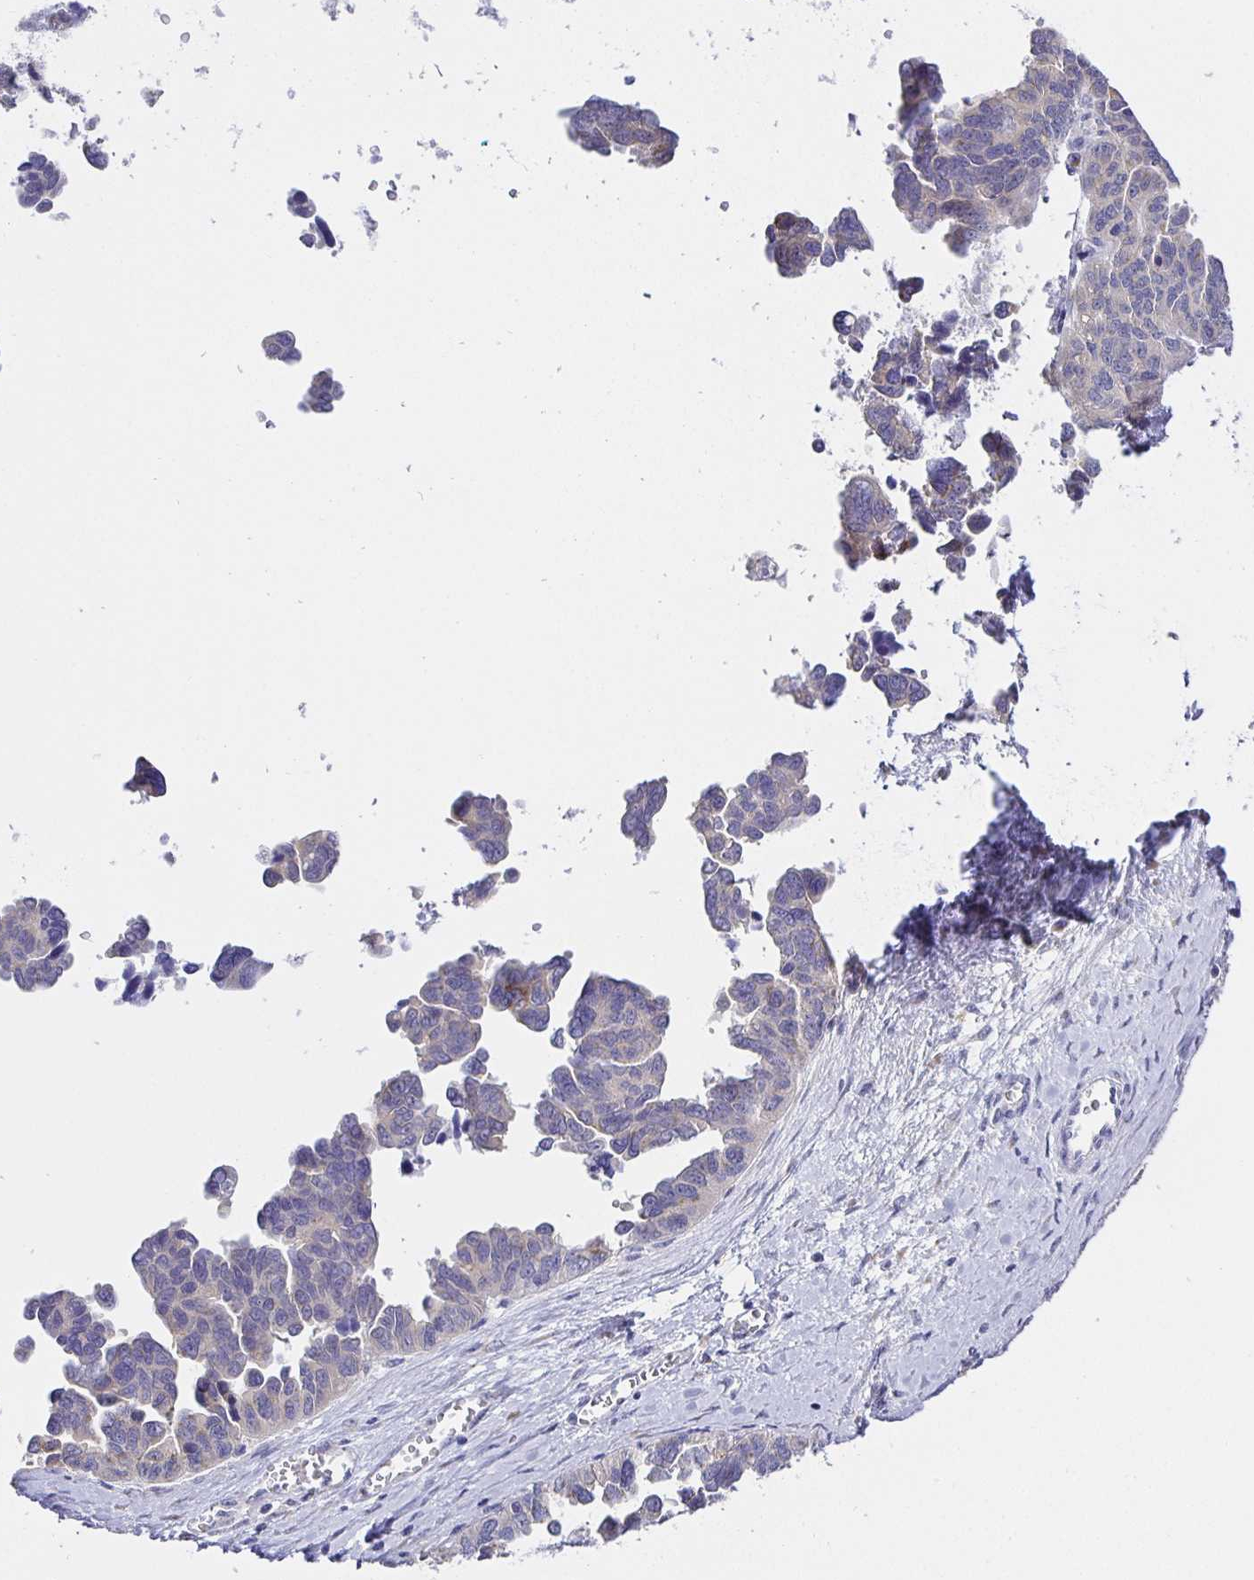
{"staining": {"intensity": "weak", "quantity": "<25%", "location": "cytoplasmic/membranous"}, "tissue": "ovarian cancer", "cell_type": "Tumor cells", "image_type": "cancer", "snomed": [{"axis": "morphology", "description": "Cystadenocarcinoma, serous, NOS"}, {"axis": "topography", "description": "Ovary"}], "caption": "This is a histopathology image of IHC staining of serous cystadenocarcinoma (ovarian), which shows no staining in tumor cells.", "gene": "OPALIN", "patient": {"sex": "female", "age": 64}}